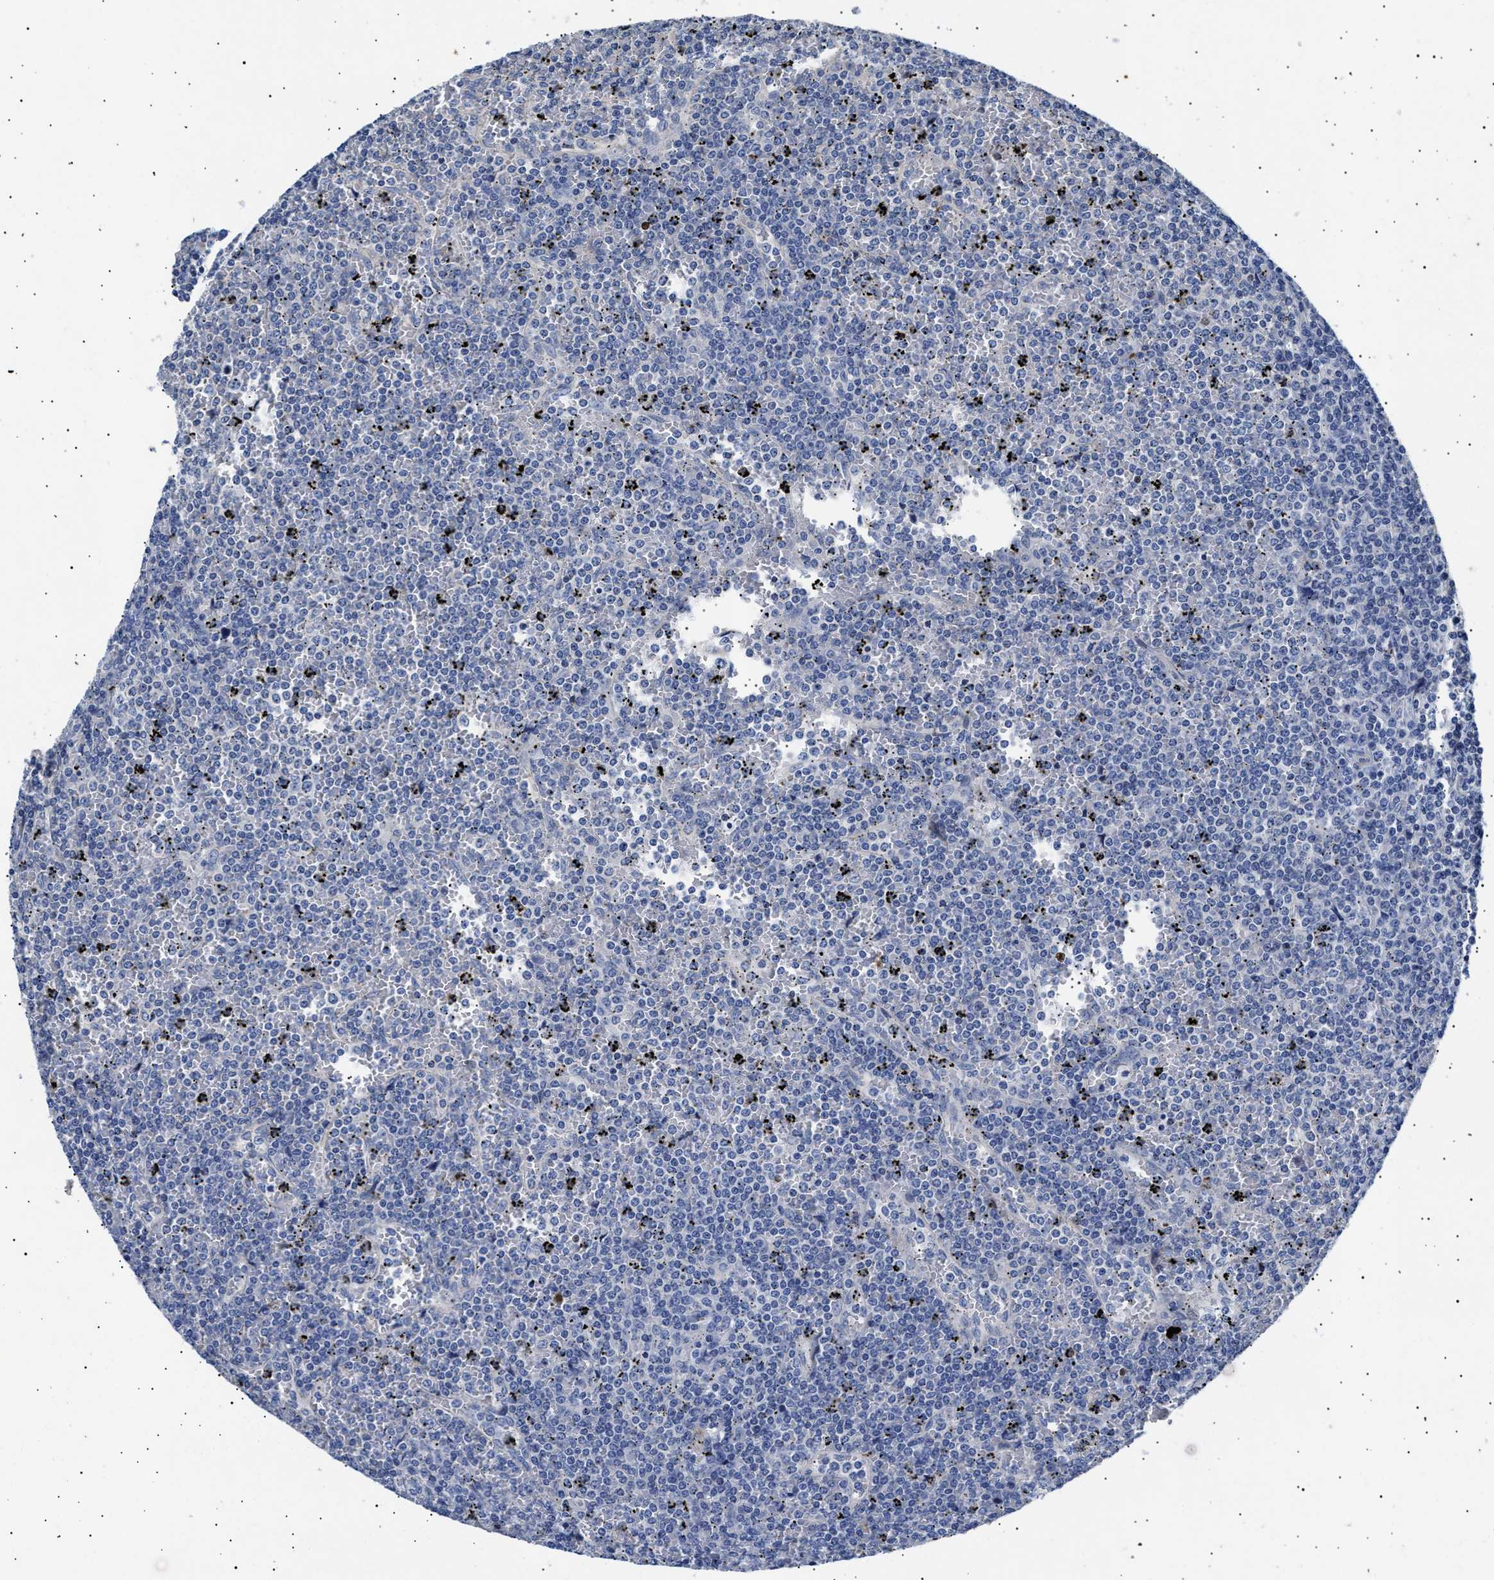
{"staining": {"intensity": "negative", "quantity": "none", "location": "none"}, "tissue": "lymphoma", "cell_type": "Tumor cells", "image_type": "cancer", "snomed": [{"axis": "morphology", "description": "Malignant lymphoma, non-Hodgkin's type, Low grade"}, {"axis": "topography", "description": "Spleen"}], "caption": "This is an immunohistochemistry (IHC) histopathology image of lymphoma. There is no positivity in tumor cells.", "gene": "HEMGN", "patient": {"sex": "female", "age": 19}}